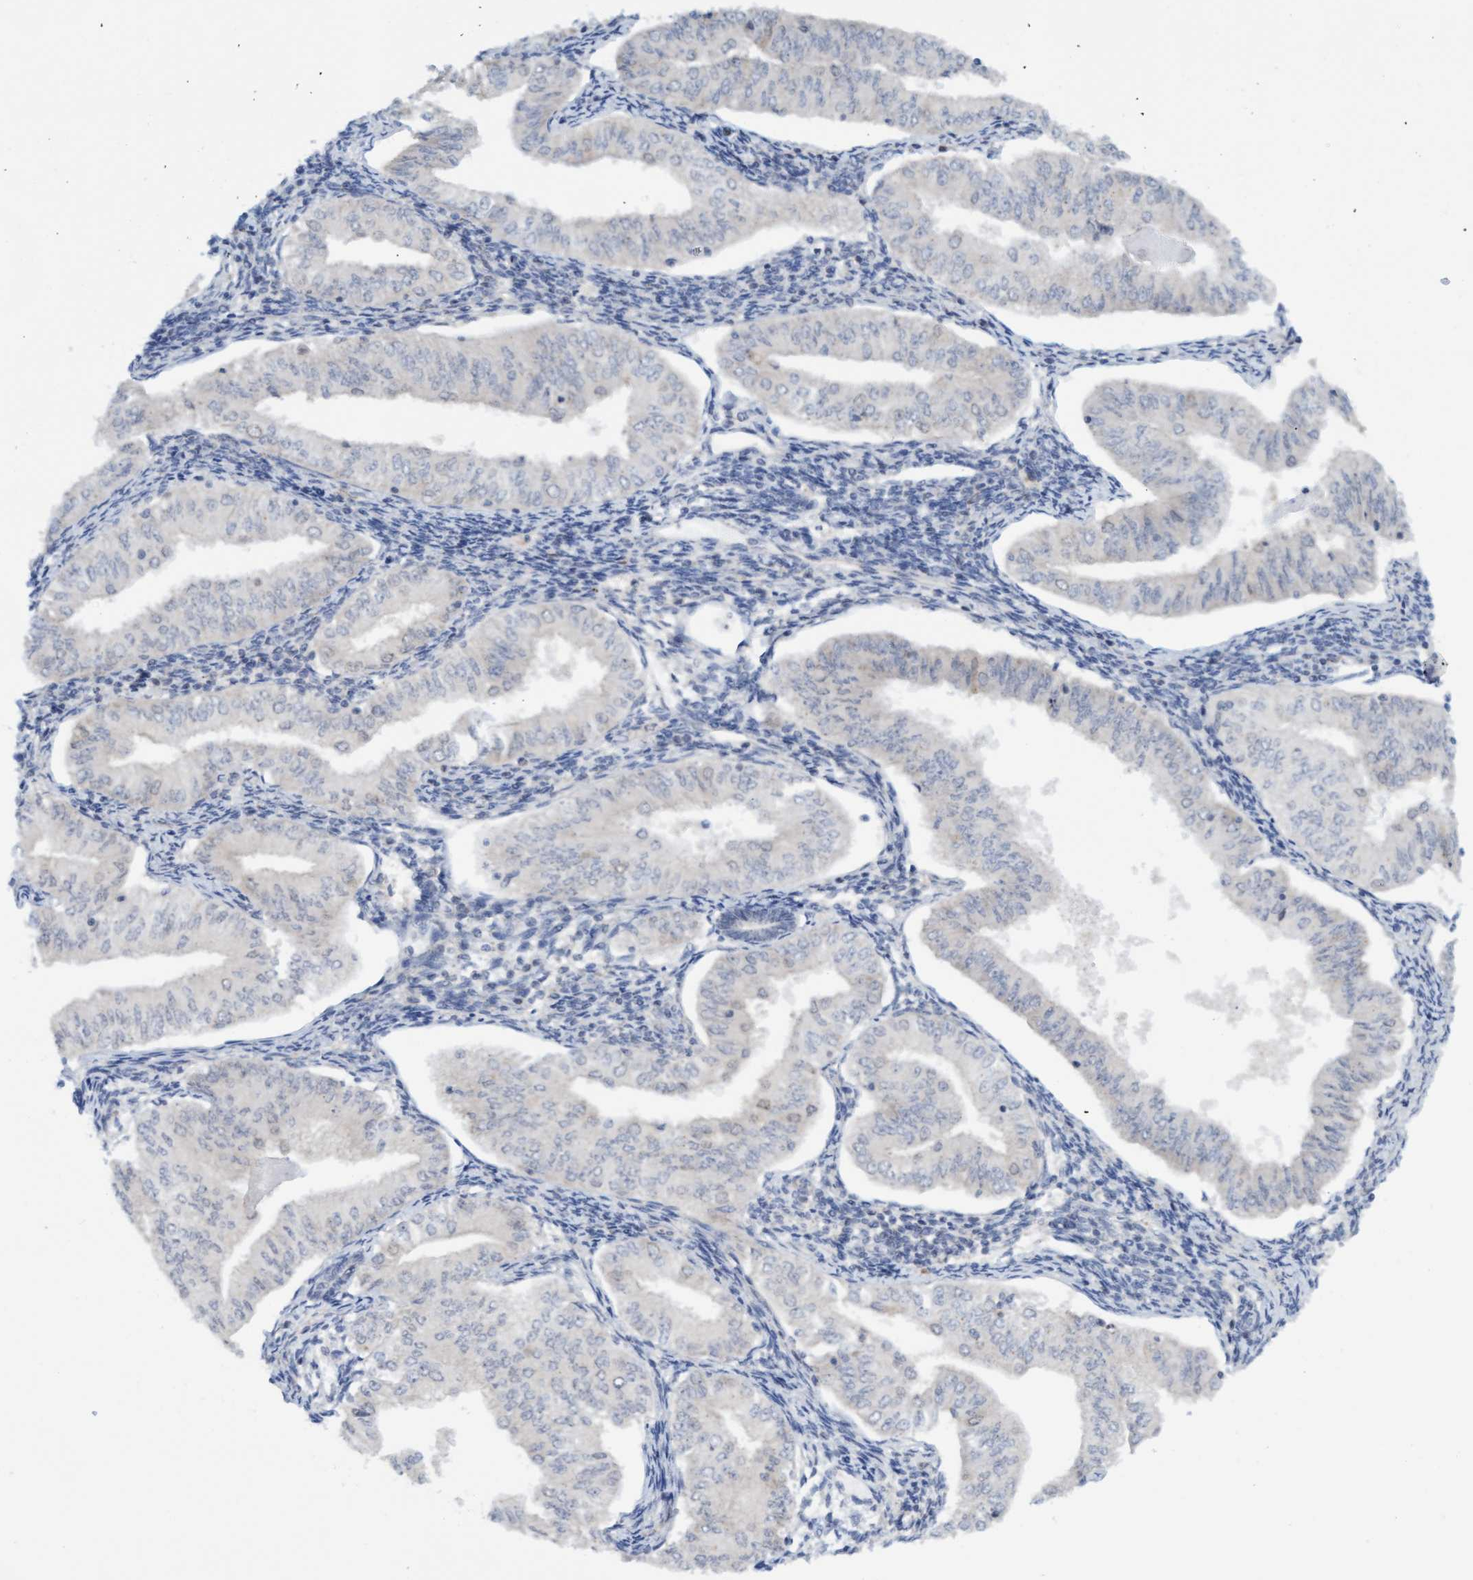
{"staining": {"intensity": "negative", "quantity": "none", "location": "none"}, "tissue": "endometrial cancer", "cell_type": "Tumor cells", "image_type": "cancer", "snomed": [{"axis": "morphology", "description": "Normal tissue, NOS"}, {"axis": "morphology", "description": "Adenocarcinoma, NOS"}, {"axis": "topography", "description": "Endometrium"}], "caption": "IHC histopathology image of human endometrial cancer stained for a protein (brown), which exhibits no positivity in tumor cells. The staining is performed using DAB (3,3'-diaminobenzidine) brown chromogen with nuclei counter-stained in using hematoxylin.", "gene": "AMZ2", "patient": {"sex": "female", "age": 53}}